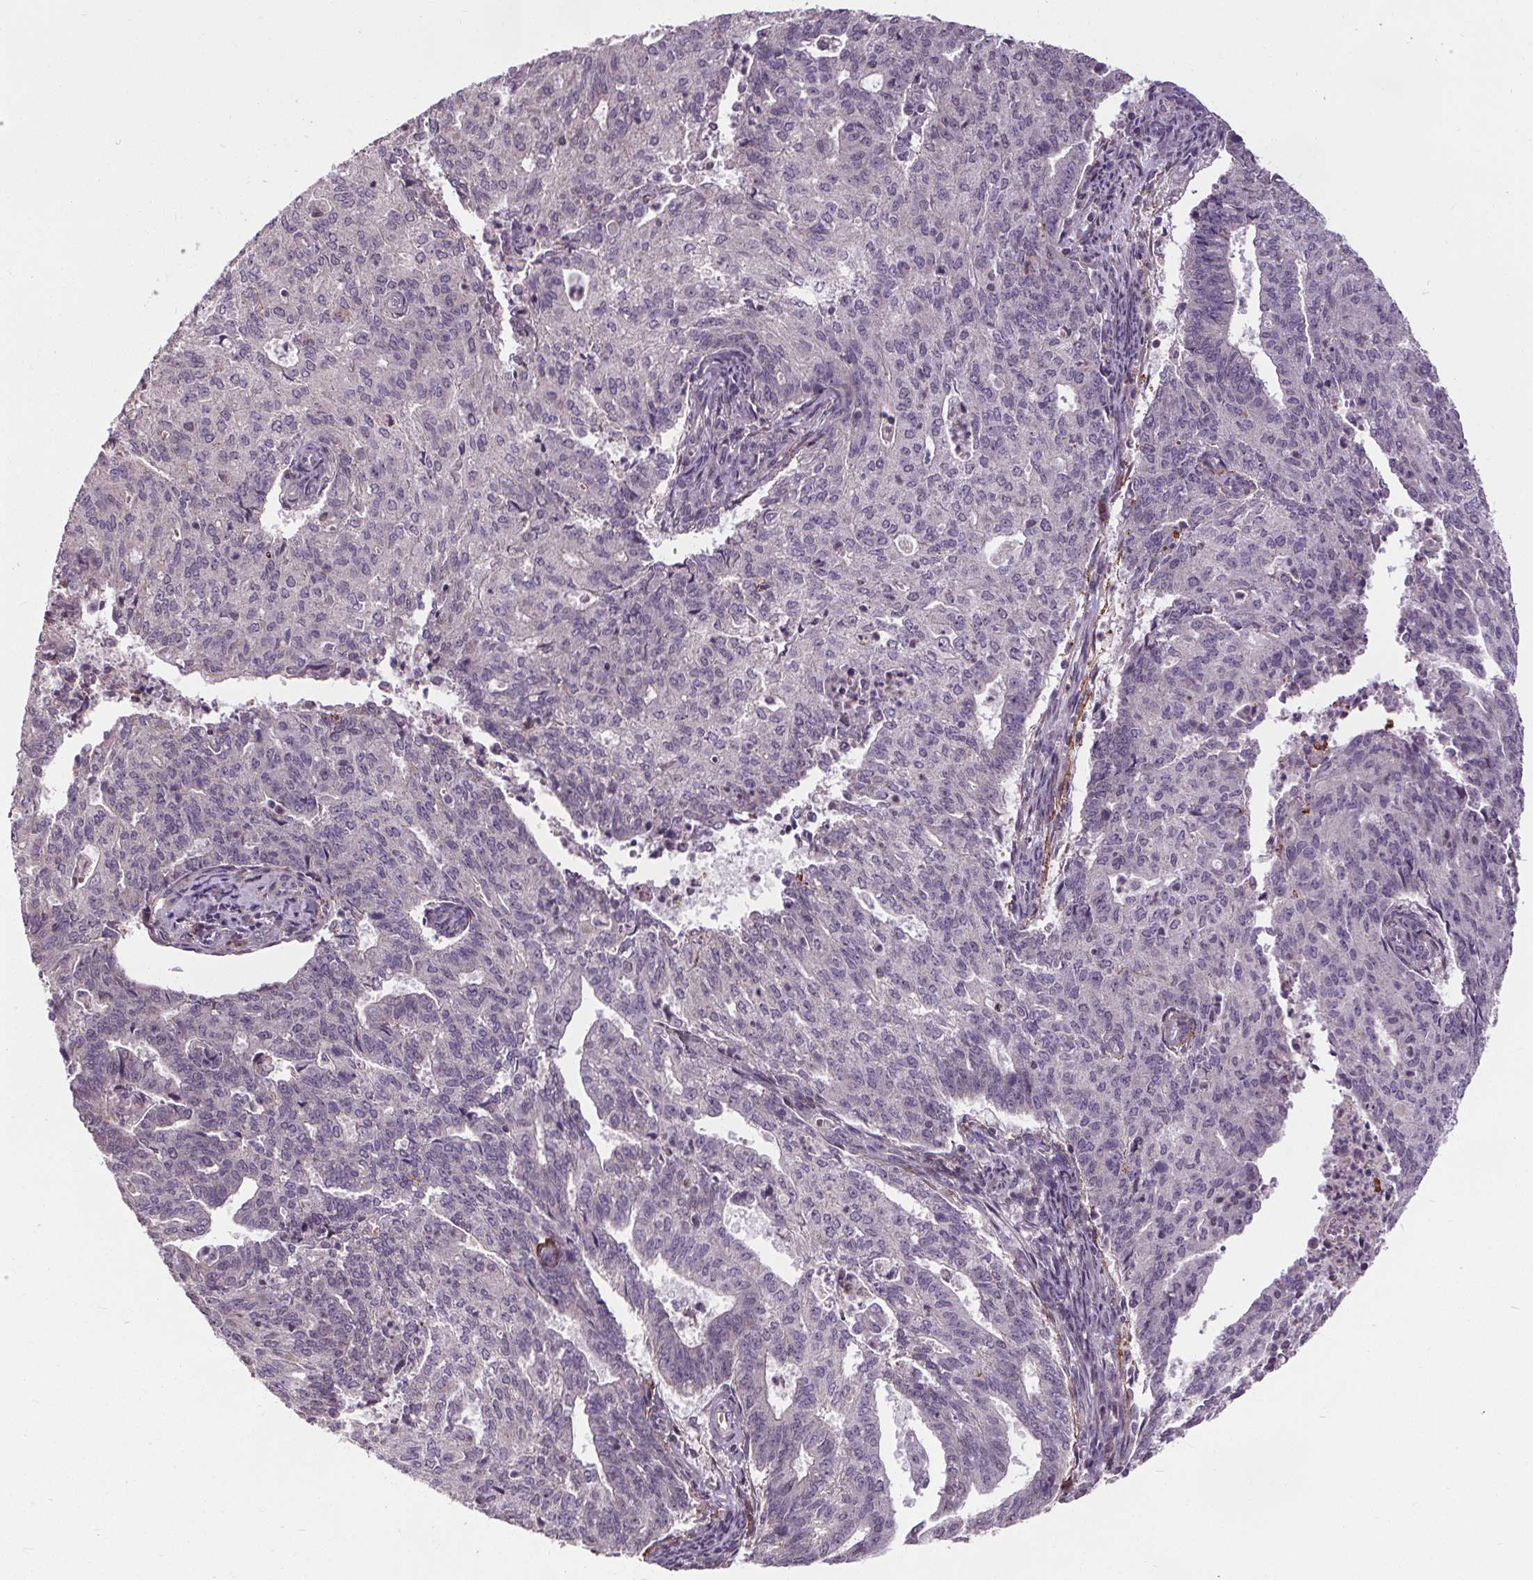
{"staining": {"intensity": "negative", "quantity": "none", "location": "none"}, "tissue": "endometrial cancer", "cell_type": "Tumor cells", "image_type": "cancer", "snomed": [{"axis": "morphology", "description": "Adenocarcinoma, NOS"}, {"axis": "topography", "description": "Endometrium"}], "caption": "Histopathology image shows no protein staining in tumor cells of endometrial cancer tissue.", "gene": "KIAA0232", "patient": {"sex": "female", "age": 82}}